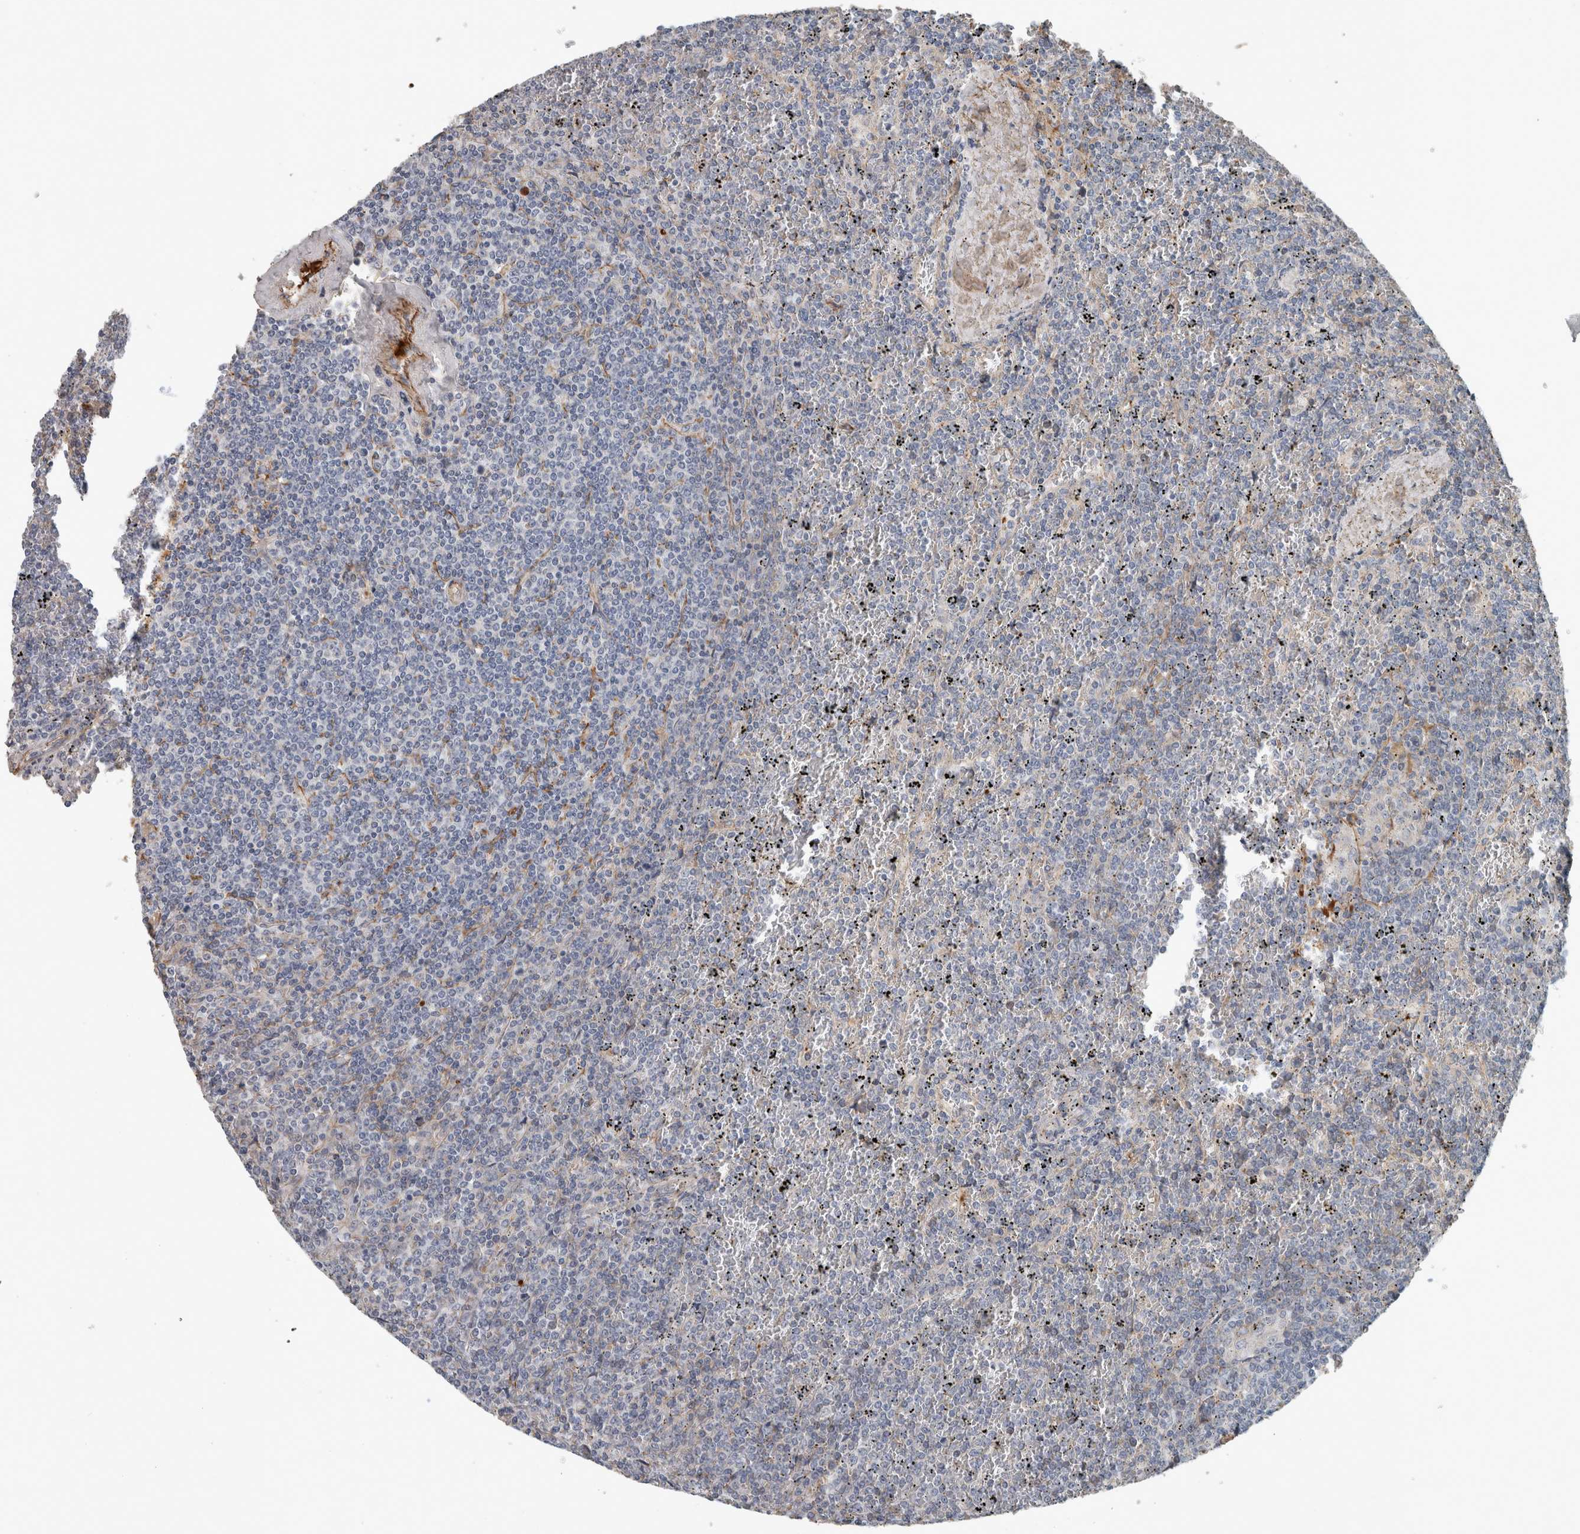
{"staining": {"intensity": "negative", "quantity": "none", "location": "none"}, "tissue": "lymphoma", "cell_type": "Tumor cells", "image_type": "cancer", "snomed": [{"axis": "morphology", "description": "Malignant lymphoma, non-Hodgkin's type, Low grade"}, {"axis": "topography", "description": "Spleen"}], "caption": "Immunohistochemistry (IHC) photomicrograph of human lymphoma stained for a protein (brown), which exhibits no staining in tumor cells. (Stains: DAB (3,3'-diaminobenzidine) immunohistochemistry with hematoxylin counter stain, Microscopy: brightfield microscopy at high magnification).", "gene": "FN1", "patient": {"sex": "female", "age": 19}}